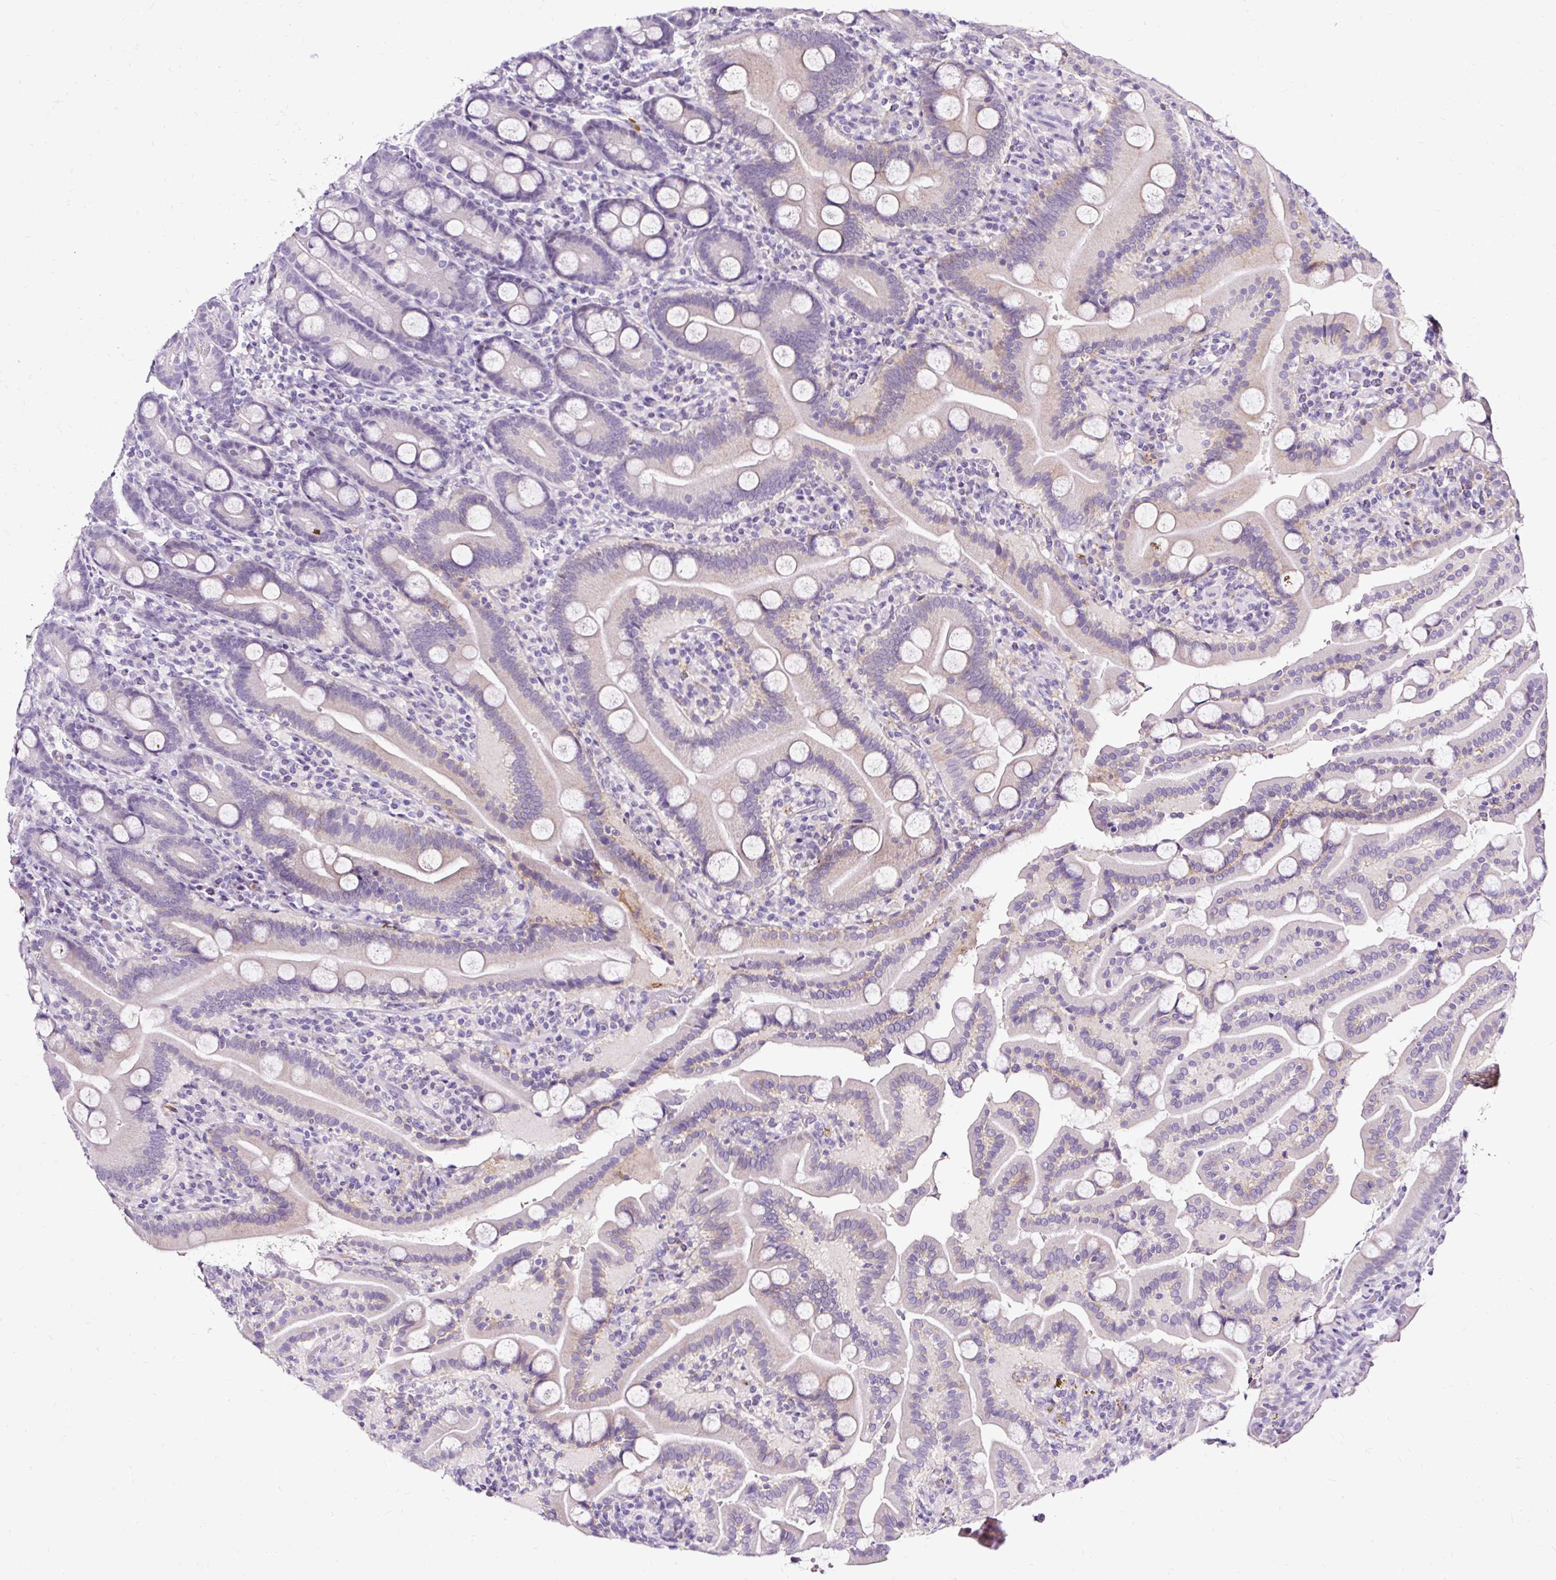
{"staining": {"intensity": "negative", "quantity": "none", "location": "none"}, "tissue": "duodenum", "cell_type": "Glandular cells", "image_type": "normal", "snomed": [{"axis": "morphology", "description": "Normal tissue, NOS"}, {"axis": "topography", "description": "Duodenum"}], "caption": "Immunohistochemistry (IHC) photomicrograph of normal duodenum: duodenum stained with DAB (3,3'-diaminobenzidine) displays no significant protein staining in glandular cells.", "gene": "SLC7A8", "patient": {"sex": "male", "age": 55}}